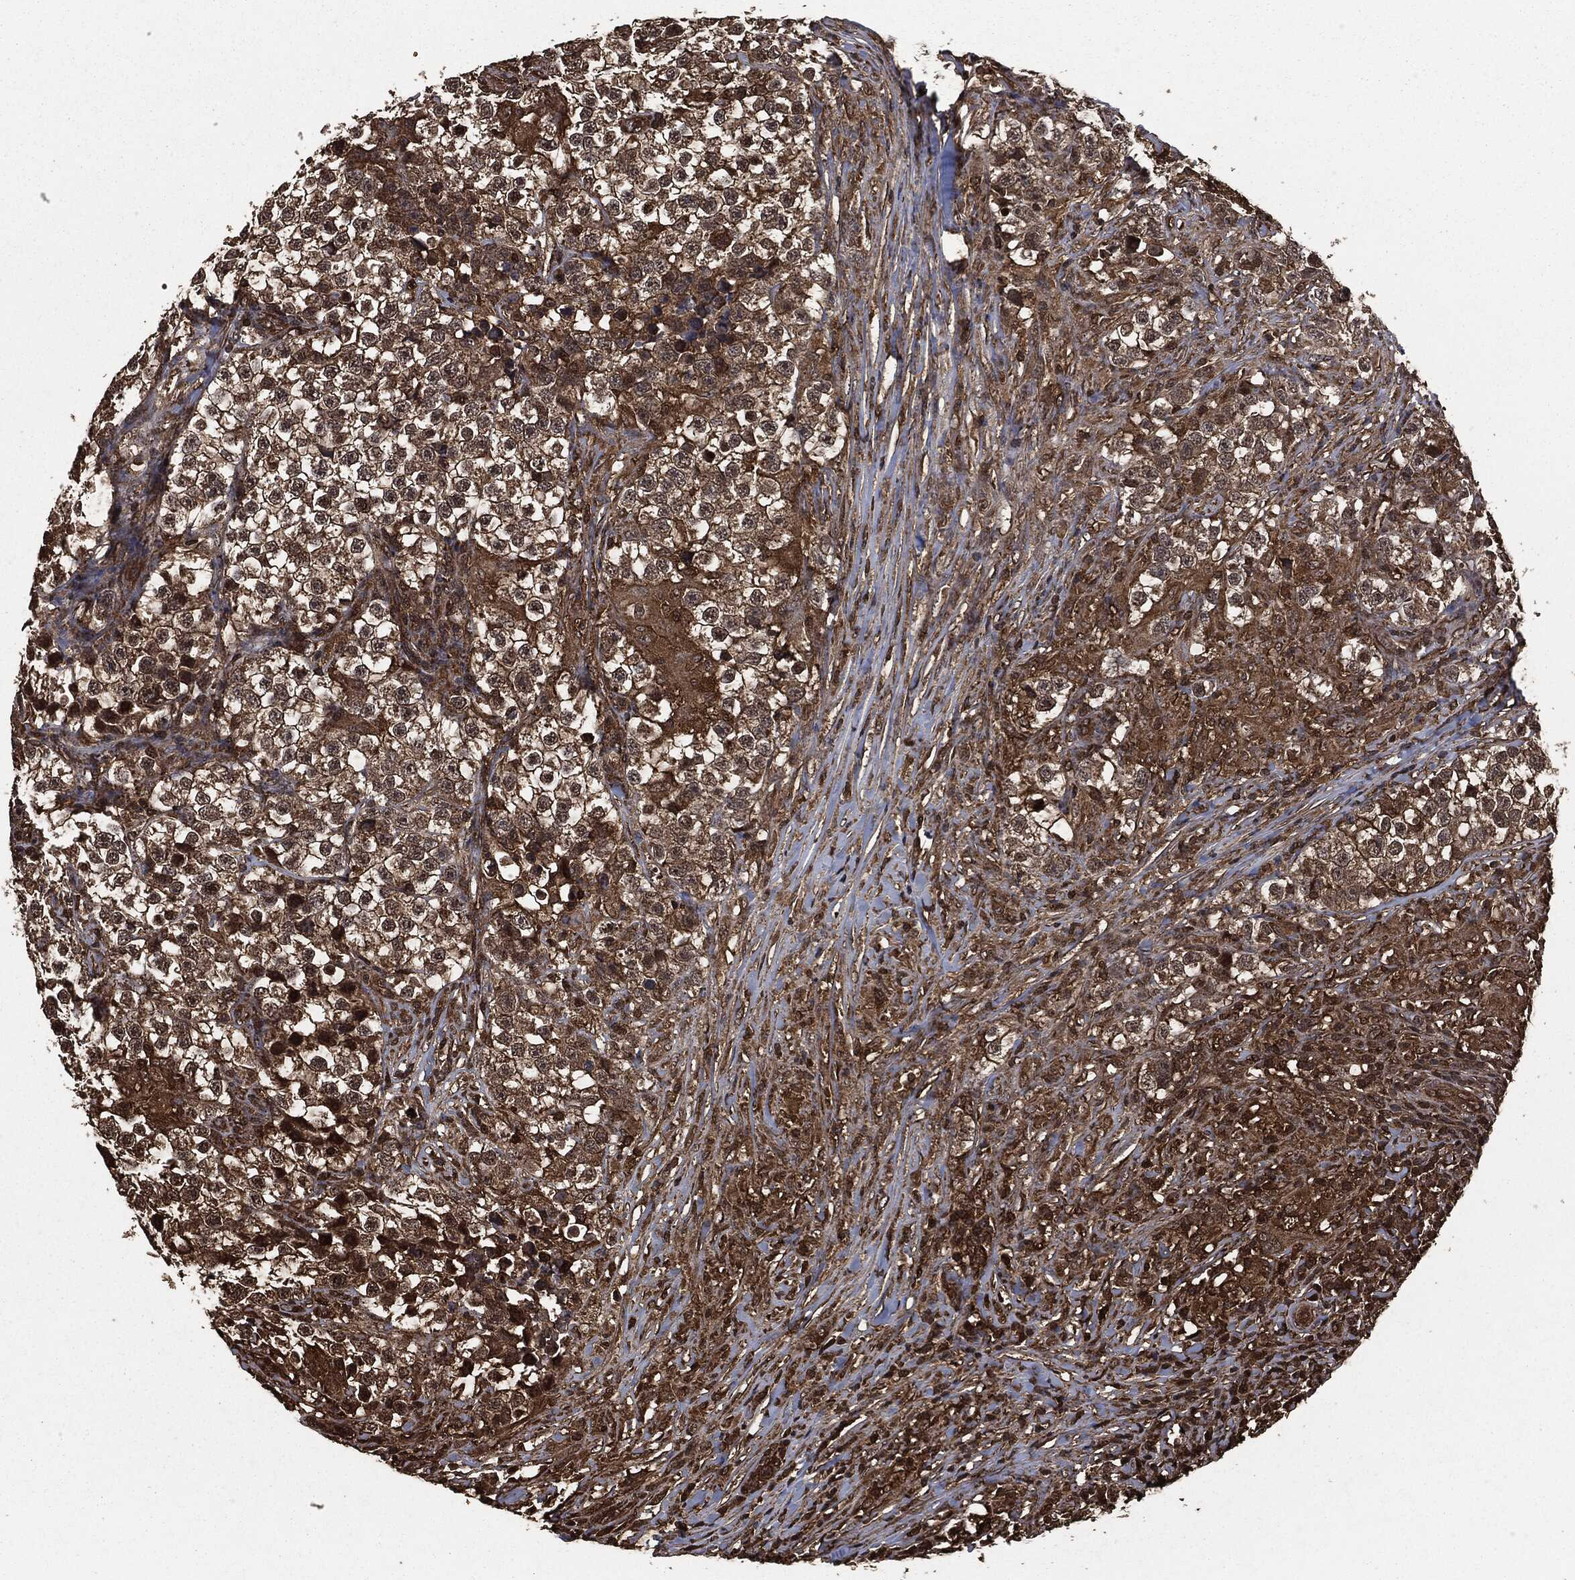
{"staining": {"intensity": "moderate", "quantity": ">75%", "location": "cytoplasmic/membranous"}, "tissue": "testis cancer", "cell_type": "Tumor cells", "image_type": "cancer", "snomed": [{"axis": "morphology", "description": "Seminoma, NOS"}, {"axis": "topography", "description": "Testis"}], "caption": "Testis cancer (seminoma) stained with a brown dye demonstrates moderate cytoplasmic/membranous positive expression in about >75% of tumor cells.", "gene": "HRAS", "patient": {"sex": "male", "age": 46}}